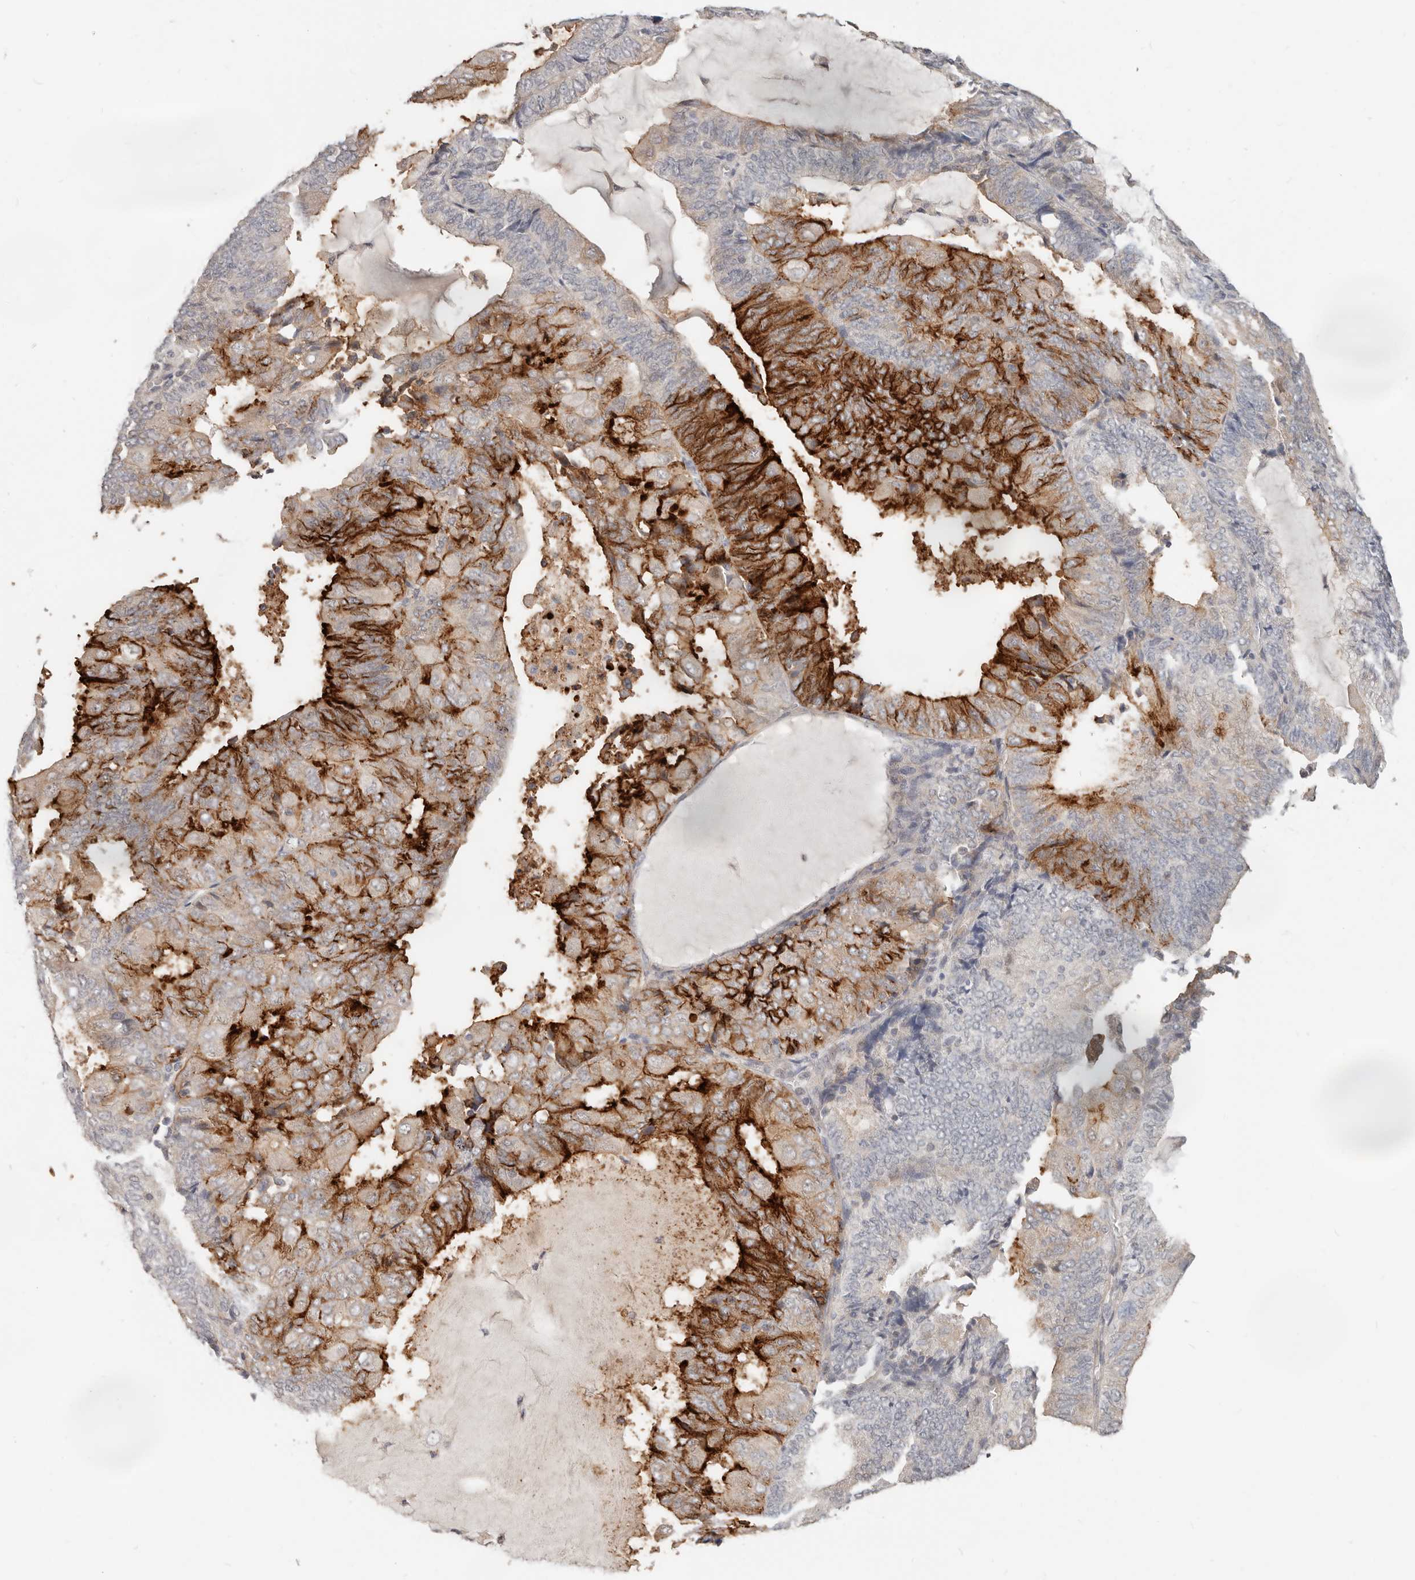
{"staining": {"intensity": "strong", "quantity": "25%-75%", "location": "cytoplasmic/membranous"}, "tissue": "endometrial cancer", "cell_type": "Tumor cells", "image_type": "cancer", "snomed": [{"axis": "morphology", "description": "Adenocarcinoma, NOS"}, {"axis": "topography", "description": "Endometrium"}], "caption": "Immunohistochemical staining of human adenocarcinoma (endometrial) exhibits strong cytoplasmic/membranous protein positivity in about 25%-75% of tumor cells.", "gene": "ZRANB1", "patient": {"sex": "female", "age": 81}}